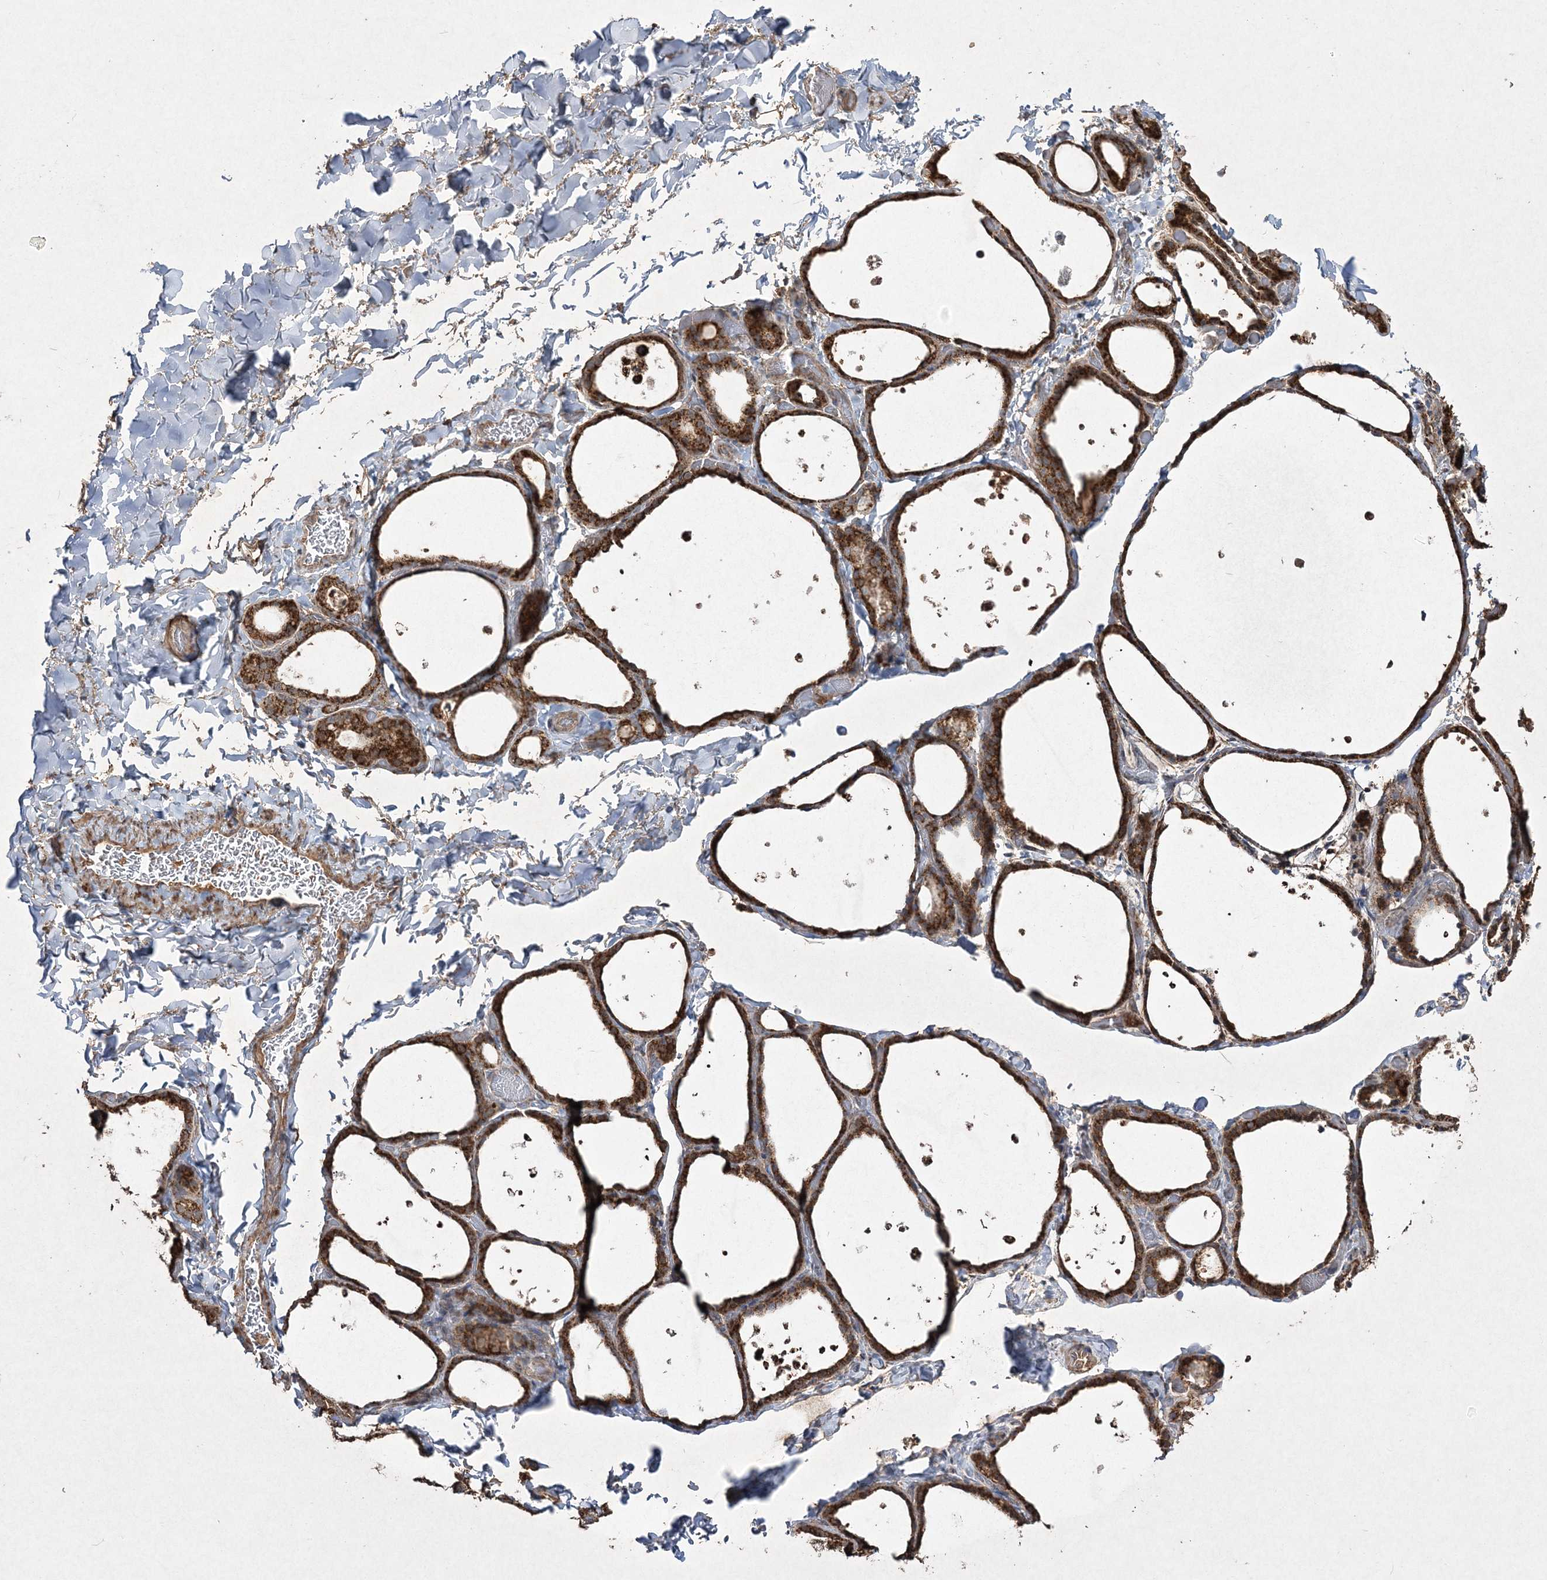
{"staining": {"intensity": "strong", "quantity": ">75%", "location": "cytoplasmic/membranous"}, "tissue": "thyroid gland", "cell_type": "Glandular cells", "image_type": "normal", "snomed": [{"axis": "morphology", "description": "Normal tissue, NOS"}, {"axis": "topography", "description": "Thyroid gland"}], "caption": "A histopathology image of human thyroid gland stained for a protein displays strong cytoplasmic/membranous brown staining in glandular cells.", "gene": "GRSF1", "patient": {"sex": "female", "age": 44}}